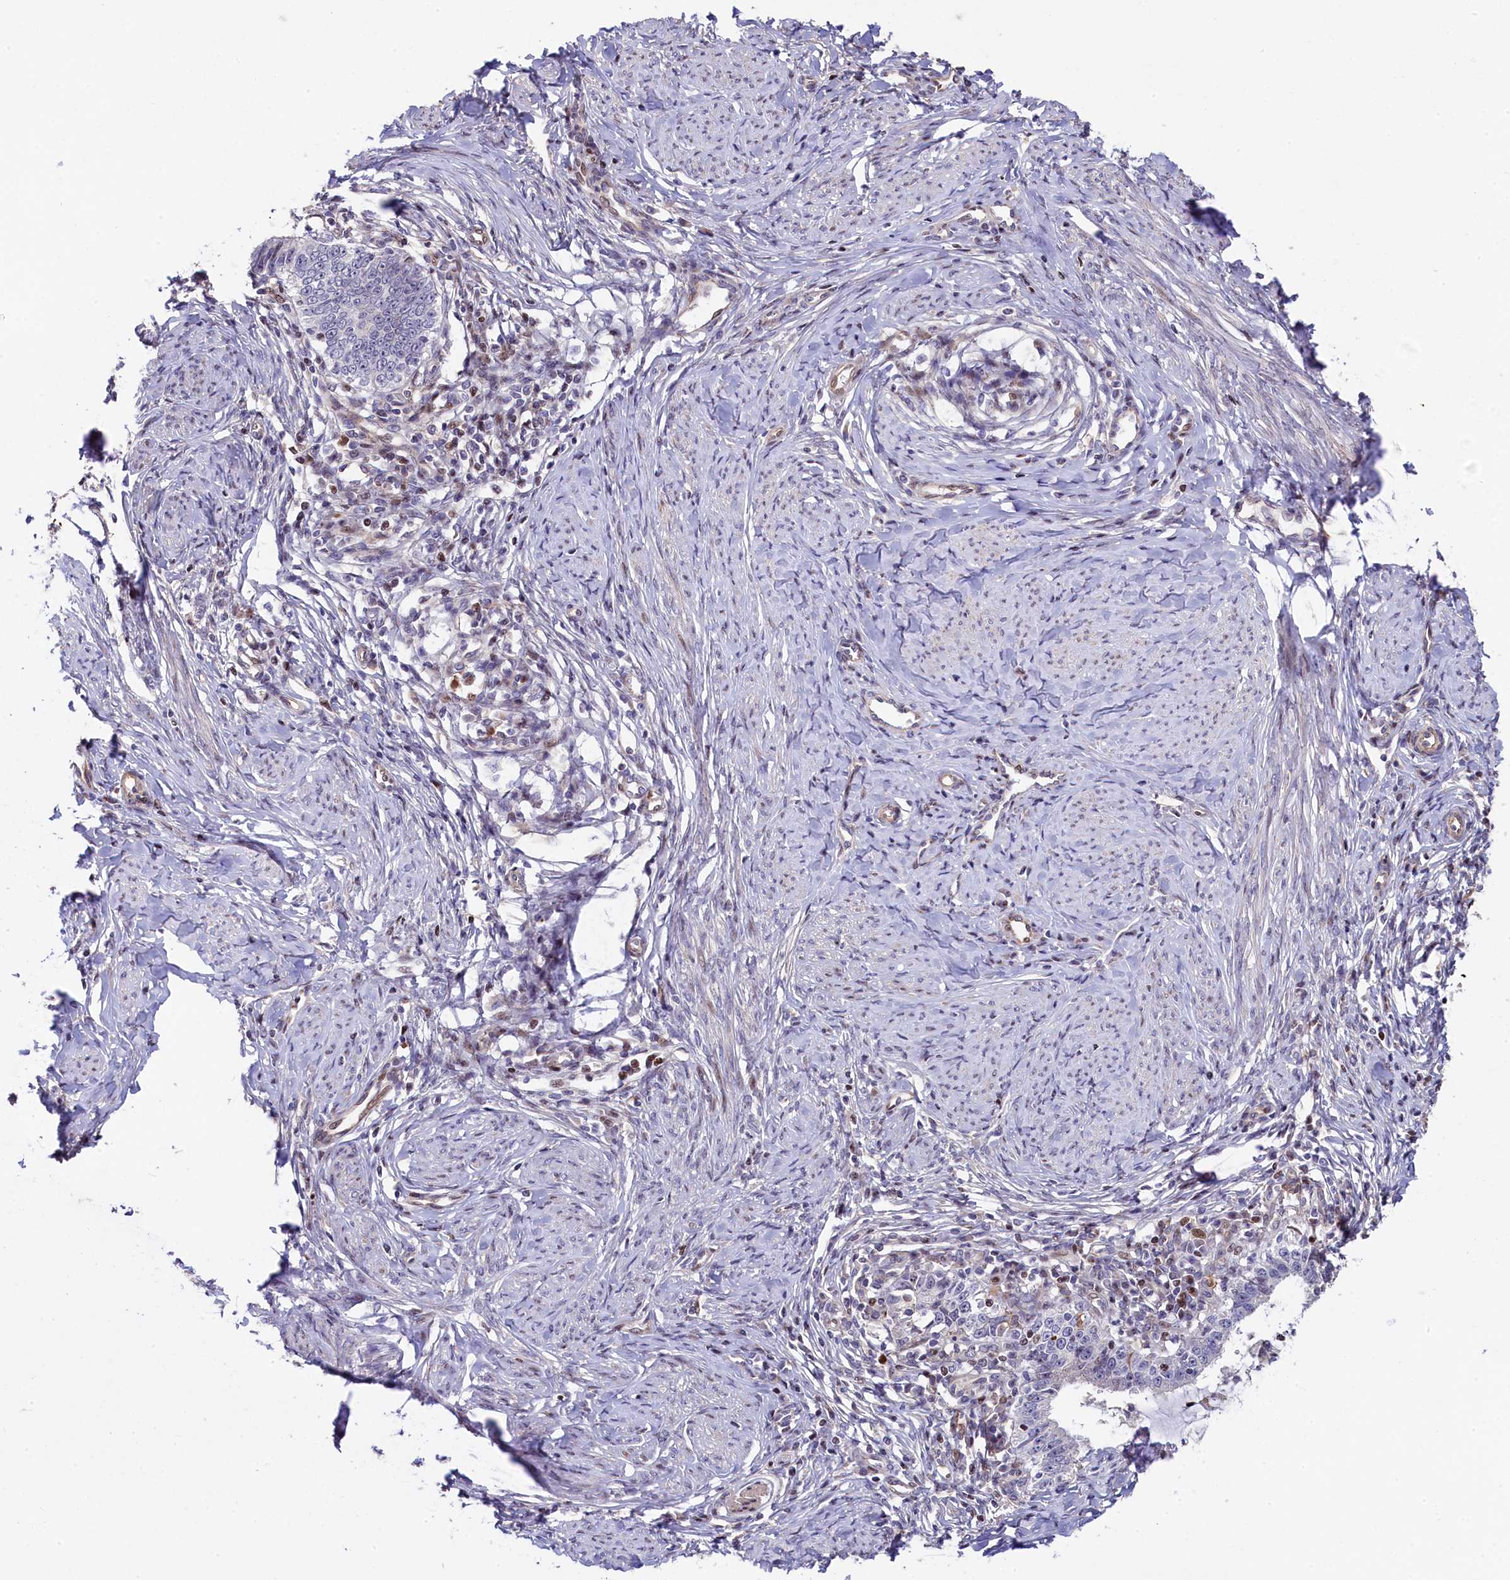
{"staining": {"intensity": "negative", "quantity": "none", "location": "none"}, "tissue": "cervical cancer", "cell_type": "Tumor cells", "image_type": "cancer", "snomed": [{"axis": "morphology", "description": "Adenocarcinoma, NOS"}, {"axis": "topography", "description": "Cervix"}], "caption": "Immunohistochemistry (IHC) histopathology image of cervical adenocarcinoma stained for a protein (brown), which displays no expression in tumor cells.", "gene": "TGDS", "patient": {"sex": "female", "age": 36}}